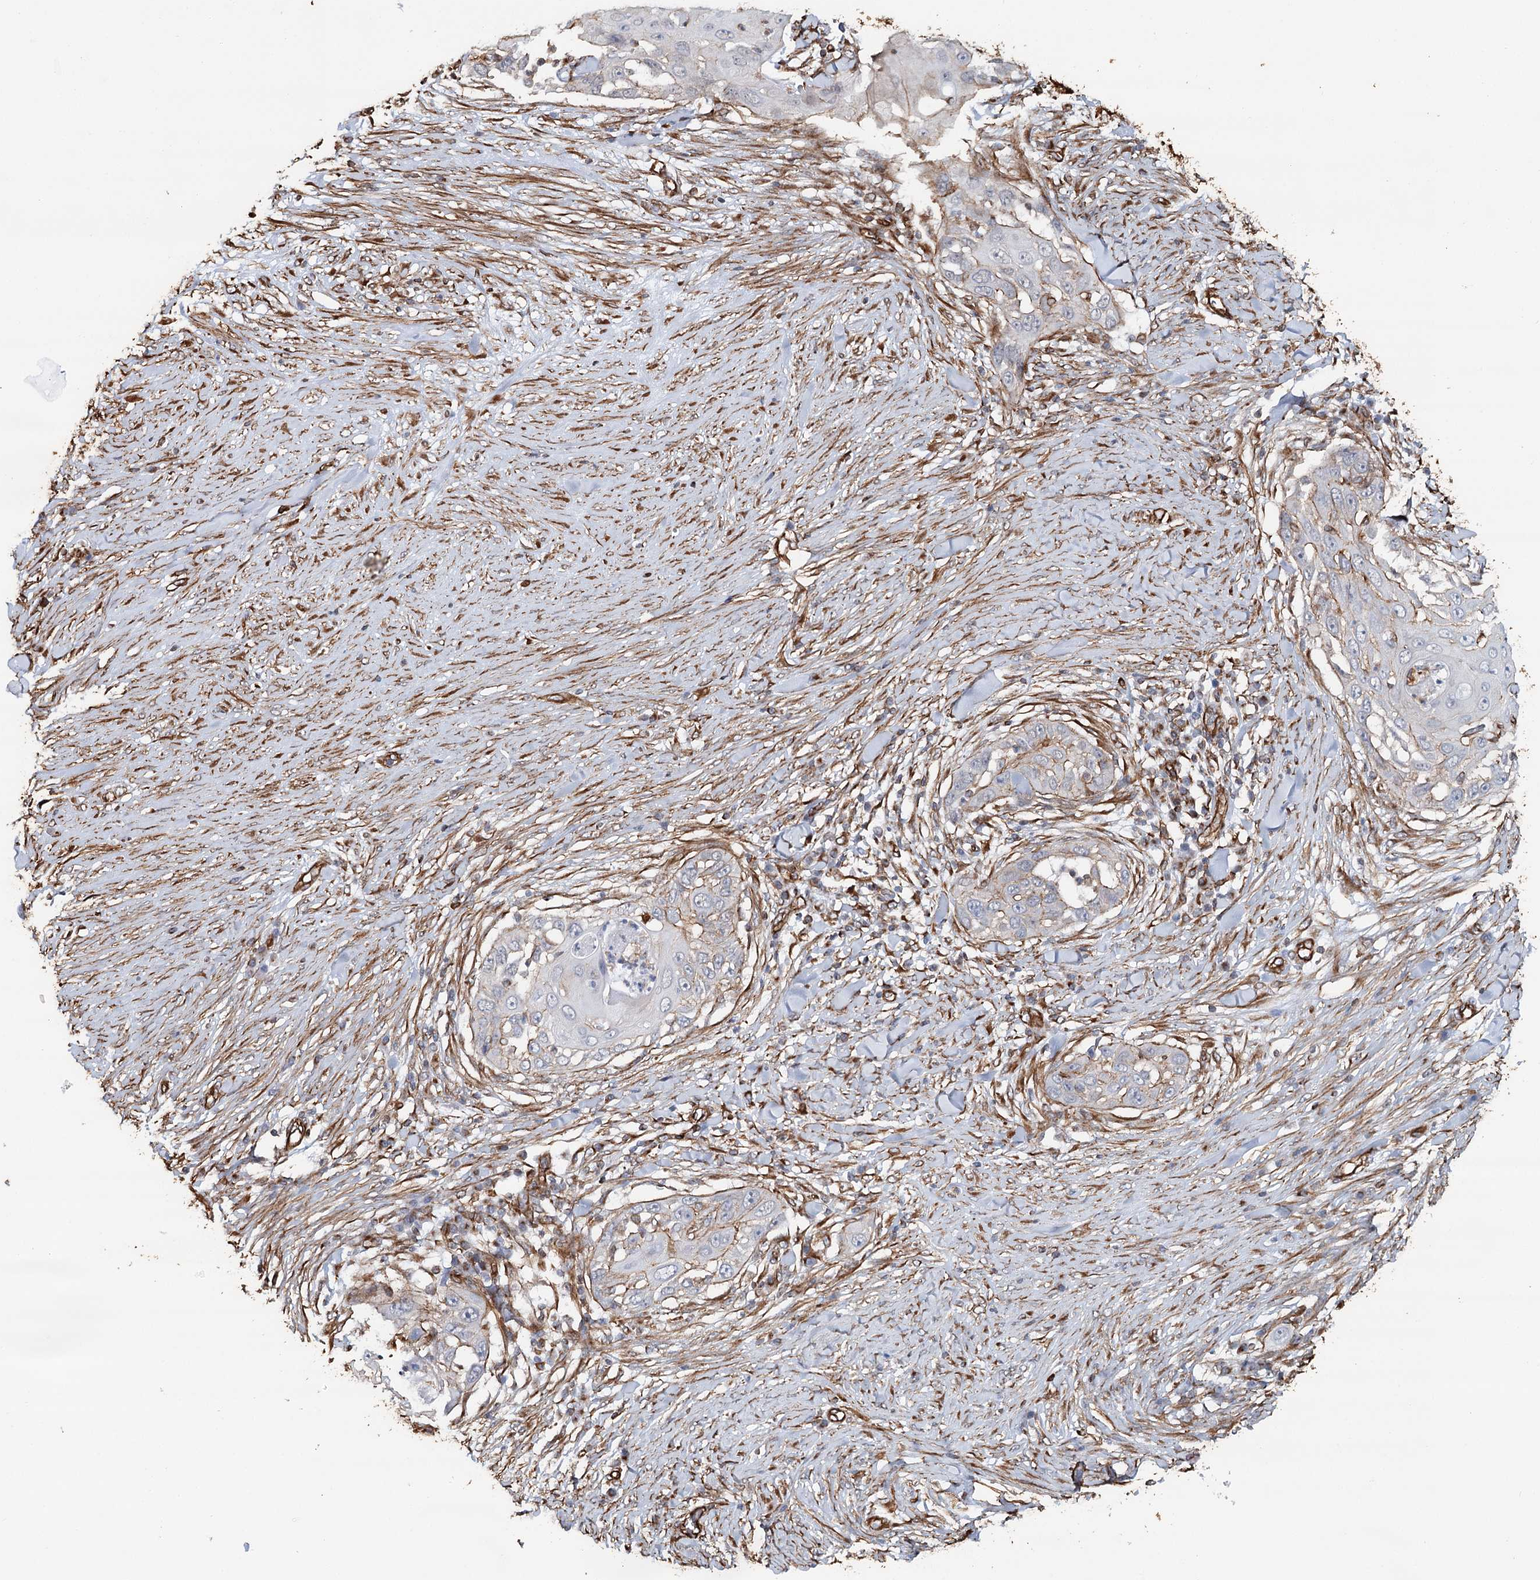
{"staining": {"intensity": "negative", "quantity": "none", "location": "none"}, "tissue": "skin cancer", "cell_type": "Tumor cells", "image_type": "cancer", "snomed": [{"axis": "morphology", "description": "Squamous cell carcinoma, NOS"}, {"axis": "topography", "description": "Skin"}], "caption": "The micrograph demonstrates no significant expression in tumor cells of squamous cell carcinoma (skin). (DAB (3,3'-diaminobenzidine) immunohistochemistry (IHC) visualized using brightfield microscopy, high magnification).", "gene": "SYNPO", "patient": {"sex": "female", "age": 44}}